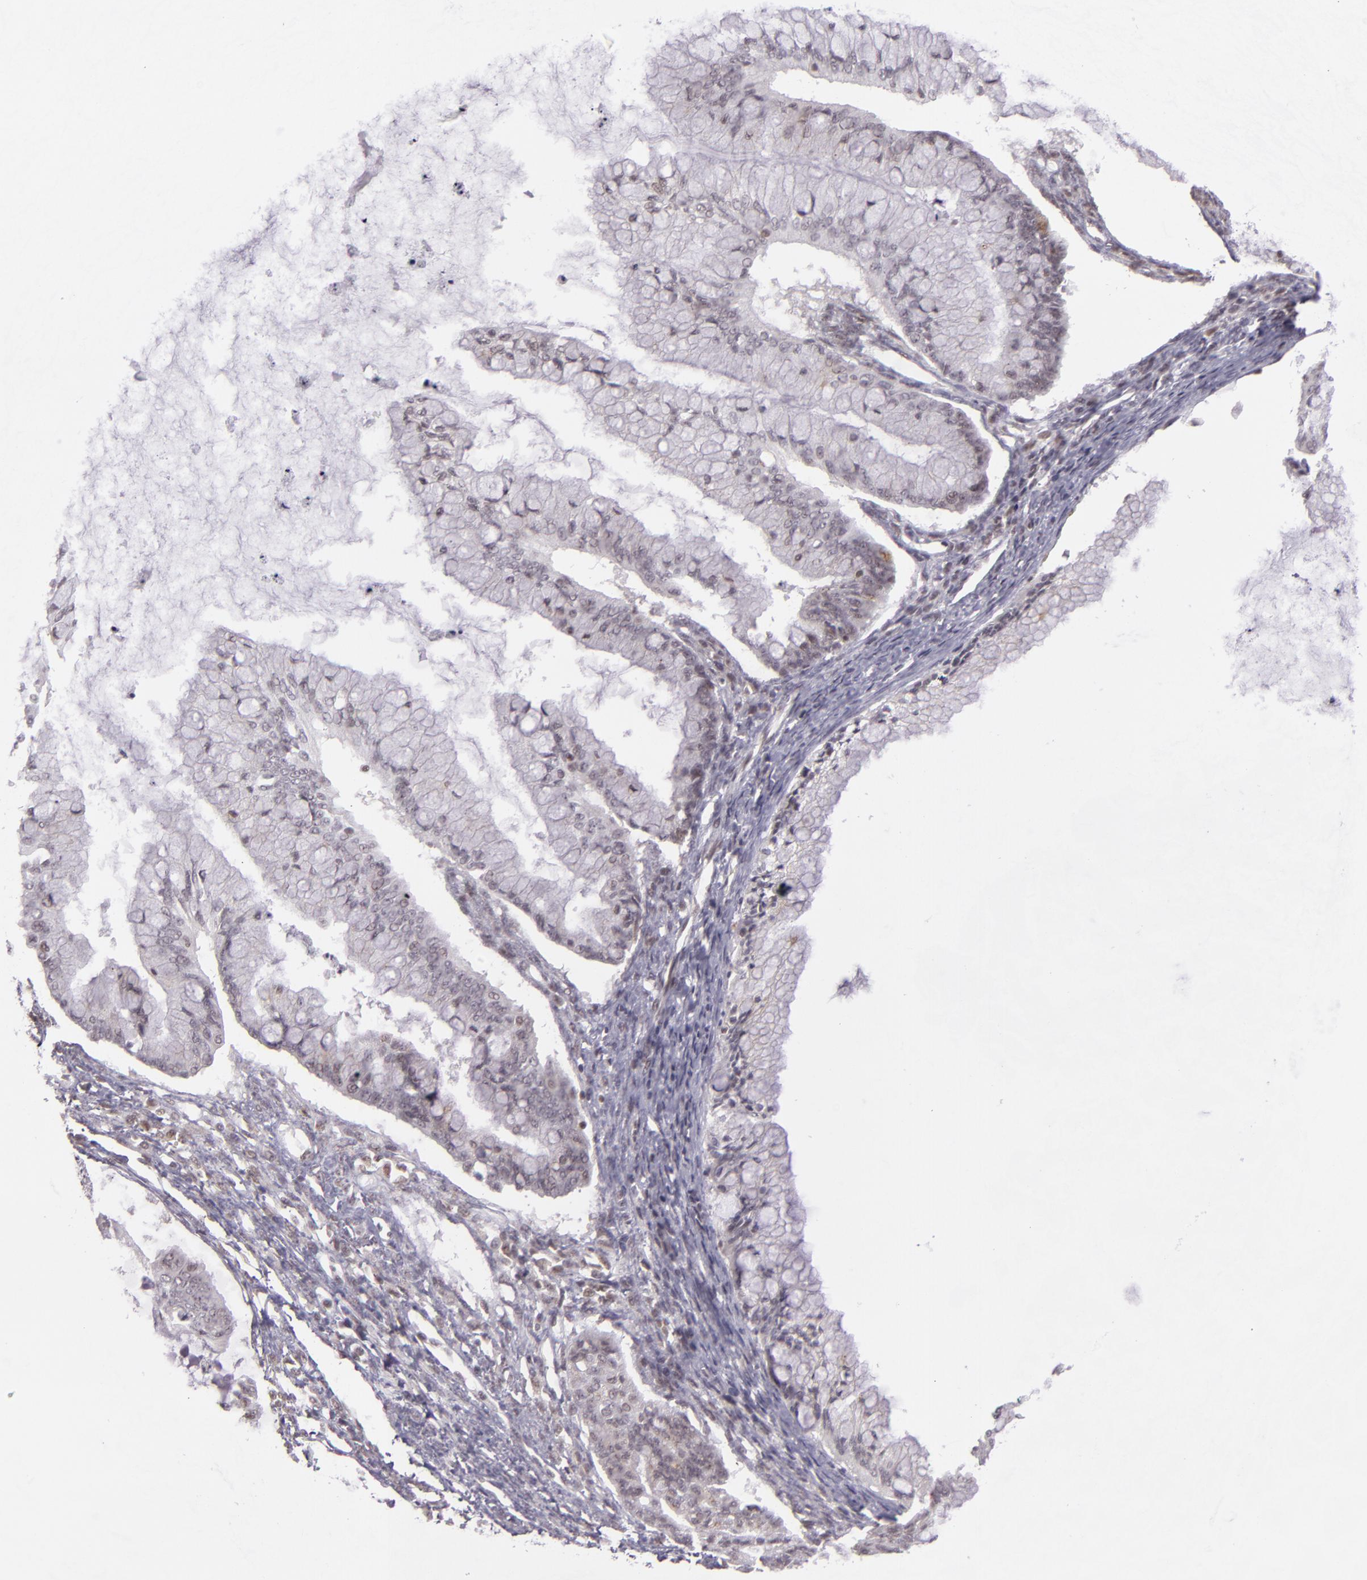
{"staining": {"intensity": "weak", "quantity": "<25%", "location": "nuclear"}, "tissue": "ovarian cancer", "cell_type": "Tumor cells", "image_type": "cancer", "snomed": [{"axis": "morphology", "description": "Cystadenocarcinoma, mucinous, NOS"}, {"axis": "topography", "description": "Ovary"}], "caption": "High magnification brightfield microscopy of ovarian cancer (mucinous cystadenocarcinoma) stained with DAB (3,3'-diaminobenzidine) (brown) and counterstained with hematoxylin (blue): tumor cells show no significant positivity. (Stains: DAB (3,3'-diaminobenzidine) IHC with hematoxylin counter stain, Microscopy: brightfield microscopy at high magnification).", "gene": "ZFX", "patient": {"sex": "female", "age": 57}}